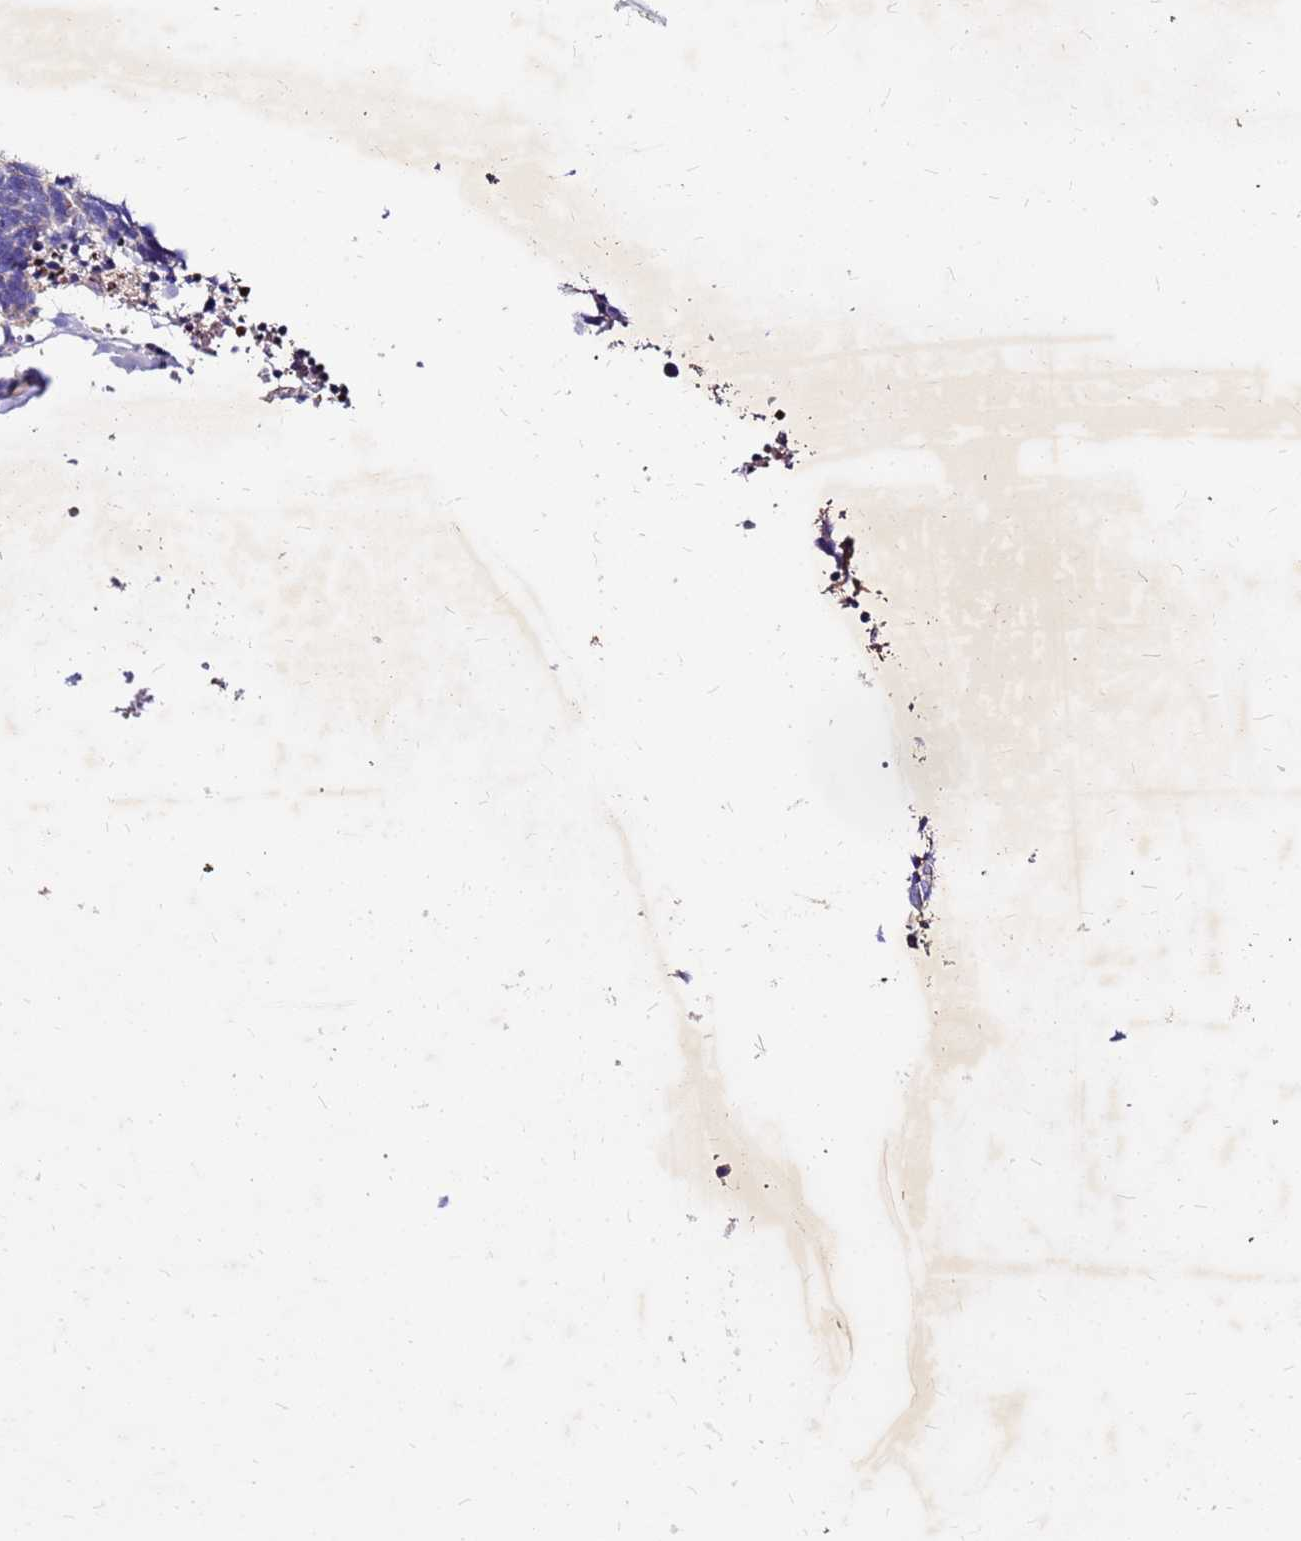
{"staining": {"intensity": "negative", "quantity": "none", "location": "none"}, "tissue": "carcinoid", "cell_type": "Tumor cells", "image_type": "cancer", "snomed": [{"axis": "morphology", "description": "Carcinoma, NOS"}, {"axis": "morphology", "description": "Carcinoid, malignant, NOS"}, {"axis": "topography", "description": "Prostate"}], "caption": "A high-resolution photomicrograph shows IHC staining of carcinoid, which demonstrates no significant expression in tumor cells.", "gene": "COX14", "patient": {"sex": "male", "age": 57}}